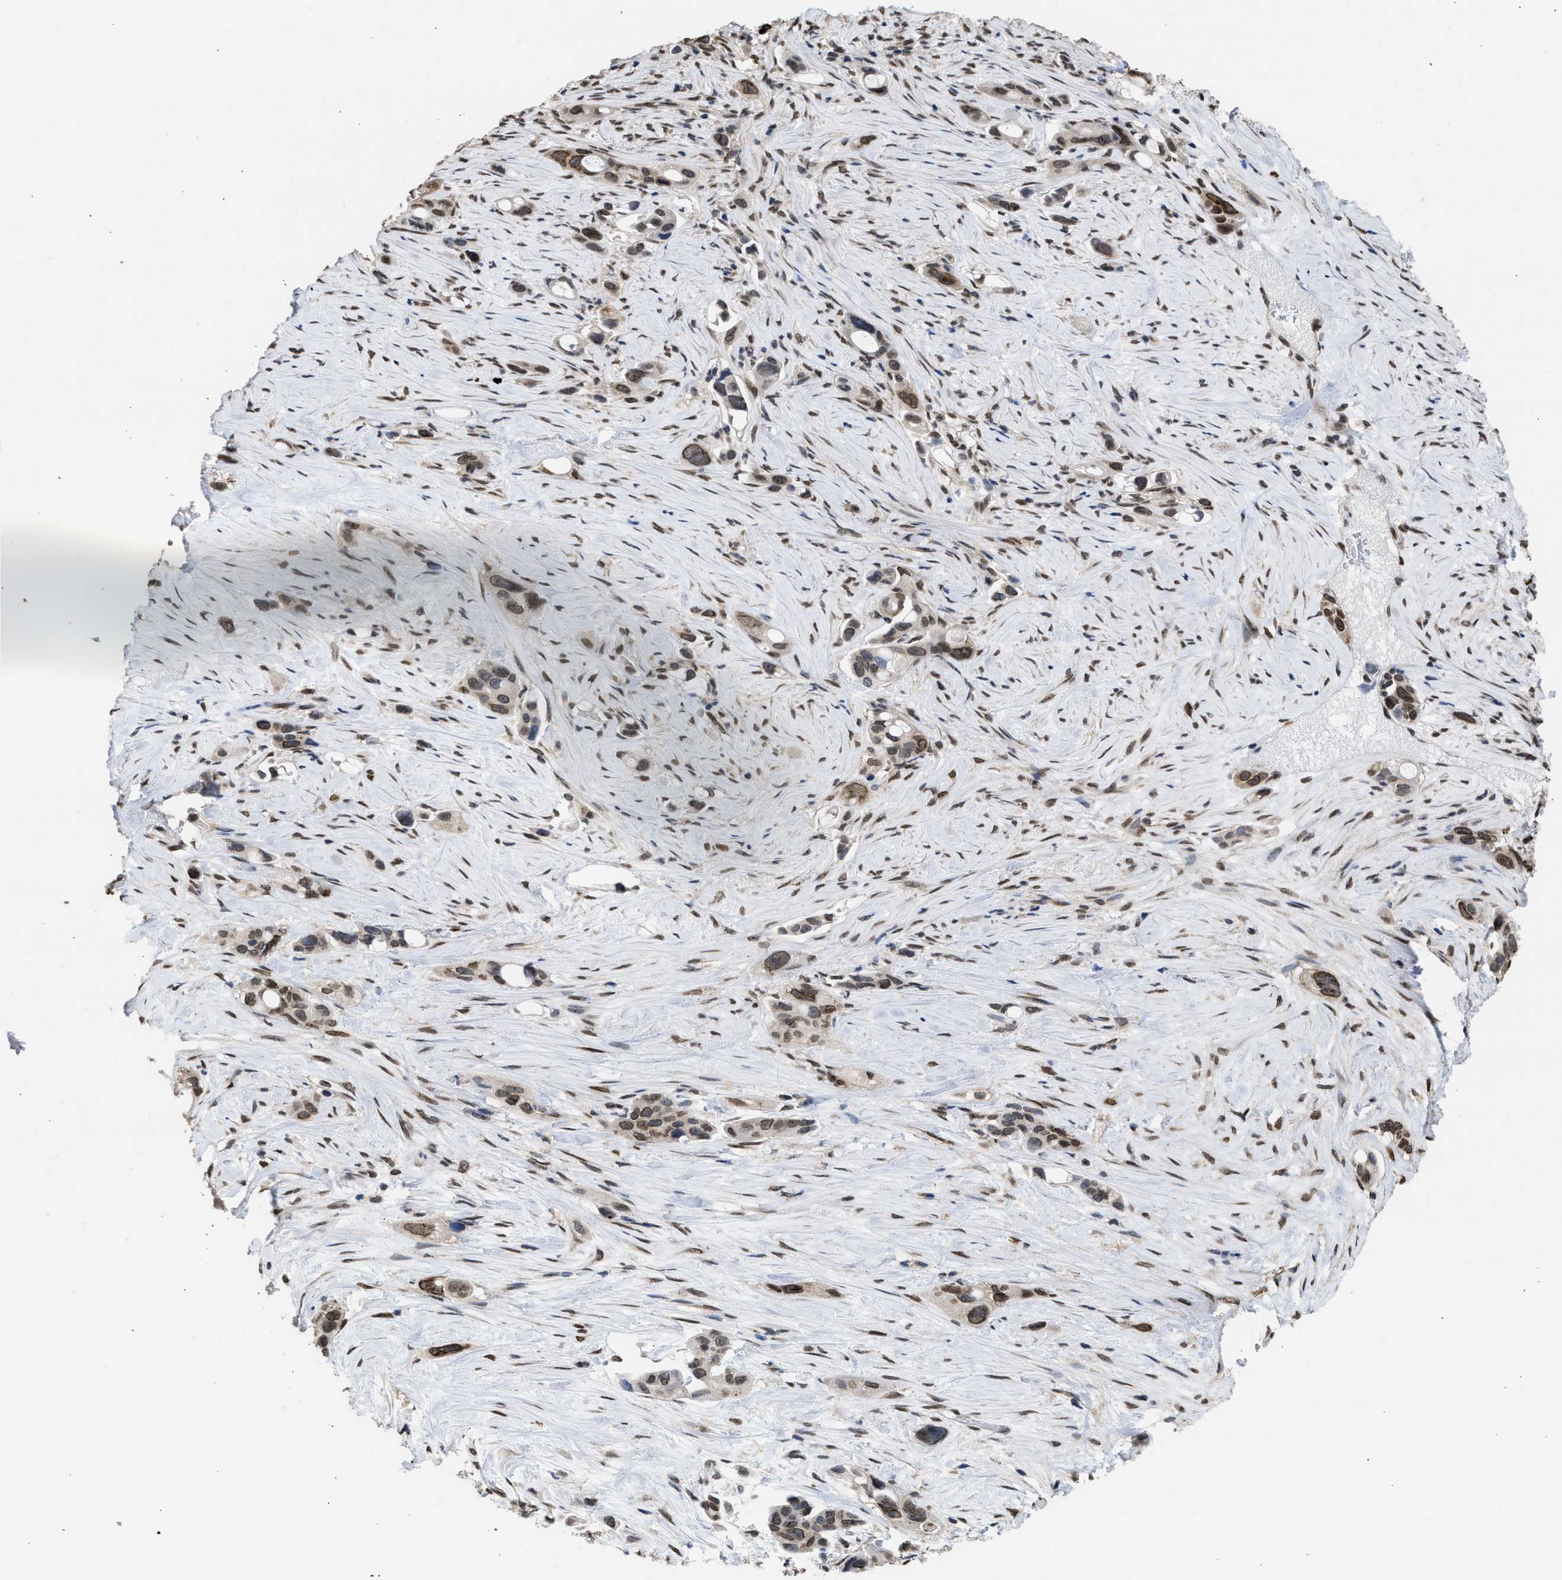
{"staining": {"intensity": "moderate", "quantity": ">75%", "location": "cytoplasmic/membranous,nuclear"}, "tissue": "pancreatic cancer", "cell_type": "Tumor cells", "image_type": "cancer", "snomed": [{"axis": "morphology", "description": "Adenocarcinoma, NOS"}, {"axis": "topography", "description": "Pancreas"}], "caption": "Moderate cytoplasmic/membranous and nuclear staining is appreciated in approximately >75% of tumor cells in pancreatic cancer. (DAB (3,3'-diaminobenzidine) IHC, brown staining for protein, blue staining for nuclei).", "gene": "NUP35", "patient": {"sex": "male", "age": 53}}